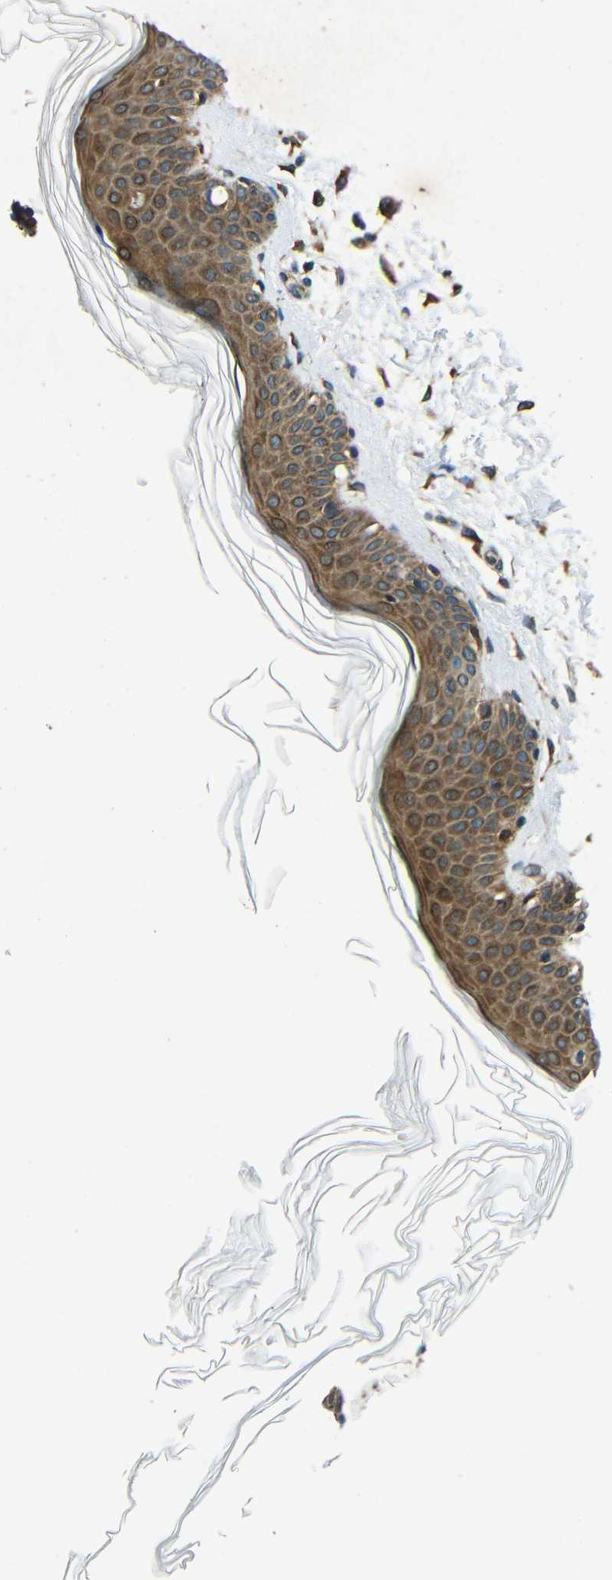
{"staining": {"intensity": "strong", "quantity": ">75%", "location": "cytoplasmic/membranous"}, "tissue": "skin", "cell_type": "Fibroblasts", "image_type": "normal", "snomed": [{"axis": "morphology", "description": "Normal tissue, NOS"}, {"axis": "topography", "description": "Skin"}], "caption": "Protein expression by IHC shows strong cytoplasmic/membranous expression in approximately >75% of fibroblasts in benign skin.", "gene": "VAPB", "patient": {"sex": "female", "age": 56}}